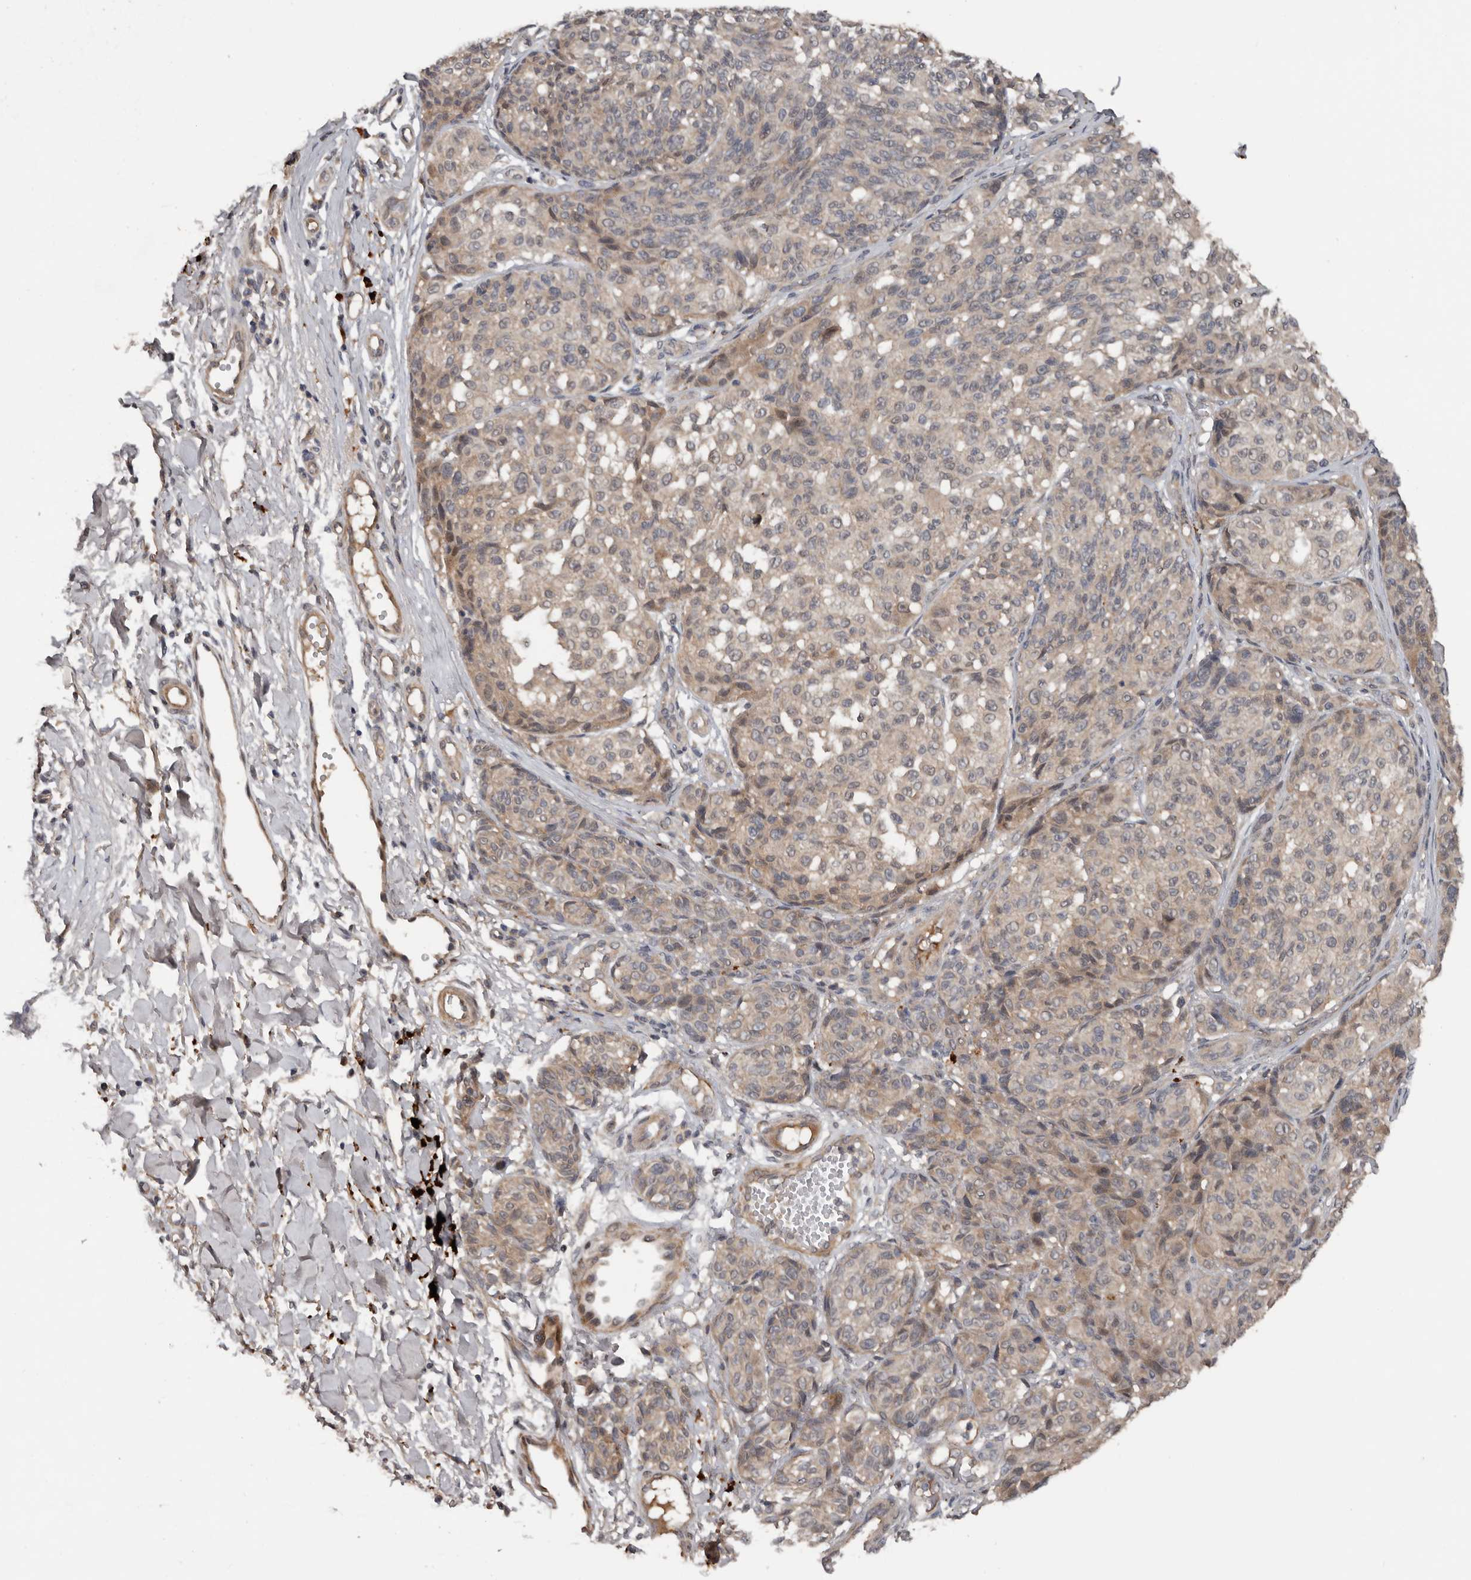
{"staining": {"intensity": "weak", "quantity": "25%-75%", "location": "cytoplasmic/membranous"}, "tissue": "melanoma", "cell_type": "Tumor cells", "image_type": "cancer", "snomed": [{"axis": "morphology", "description": "Malignant melanoma, NOS"}, {"axis": "topography", "description": "Skin"}], "caption": "Immunohistochemistry (DAB) staining of human melanoma exhibits weak cytoplasmic/membranous protein expression in approximately 25%-75% of tumor cells.", "gene": "DNAJB4", "patient": {"sex": "male", "age": 83}}